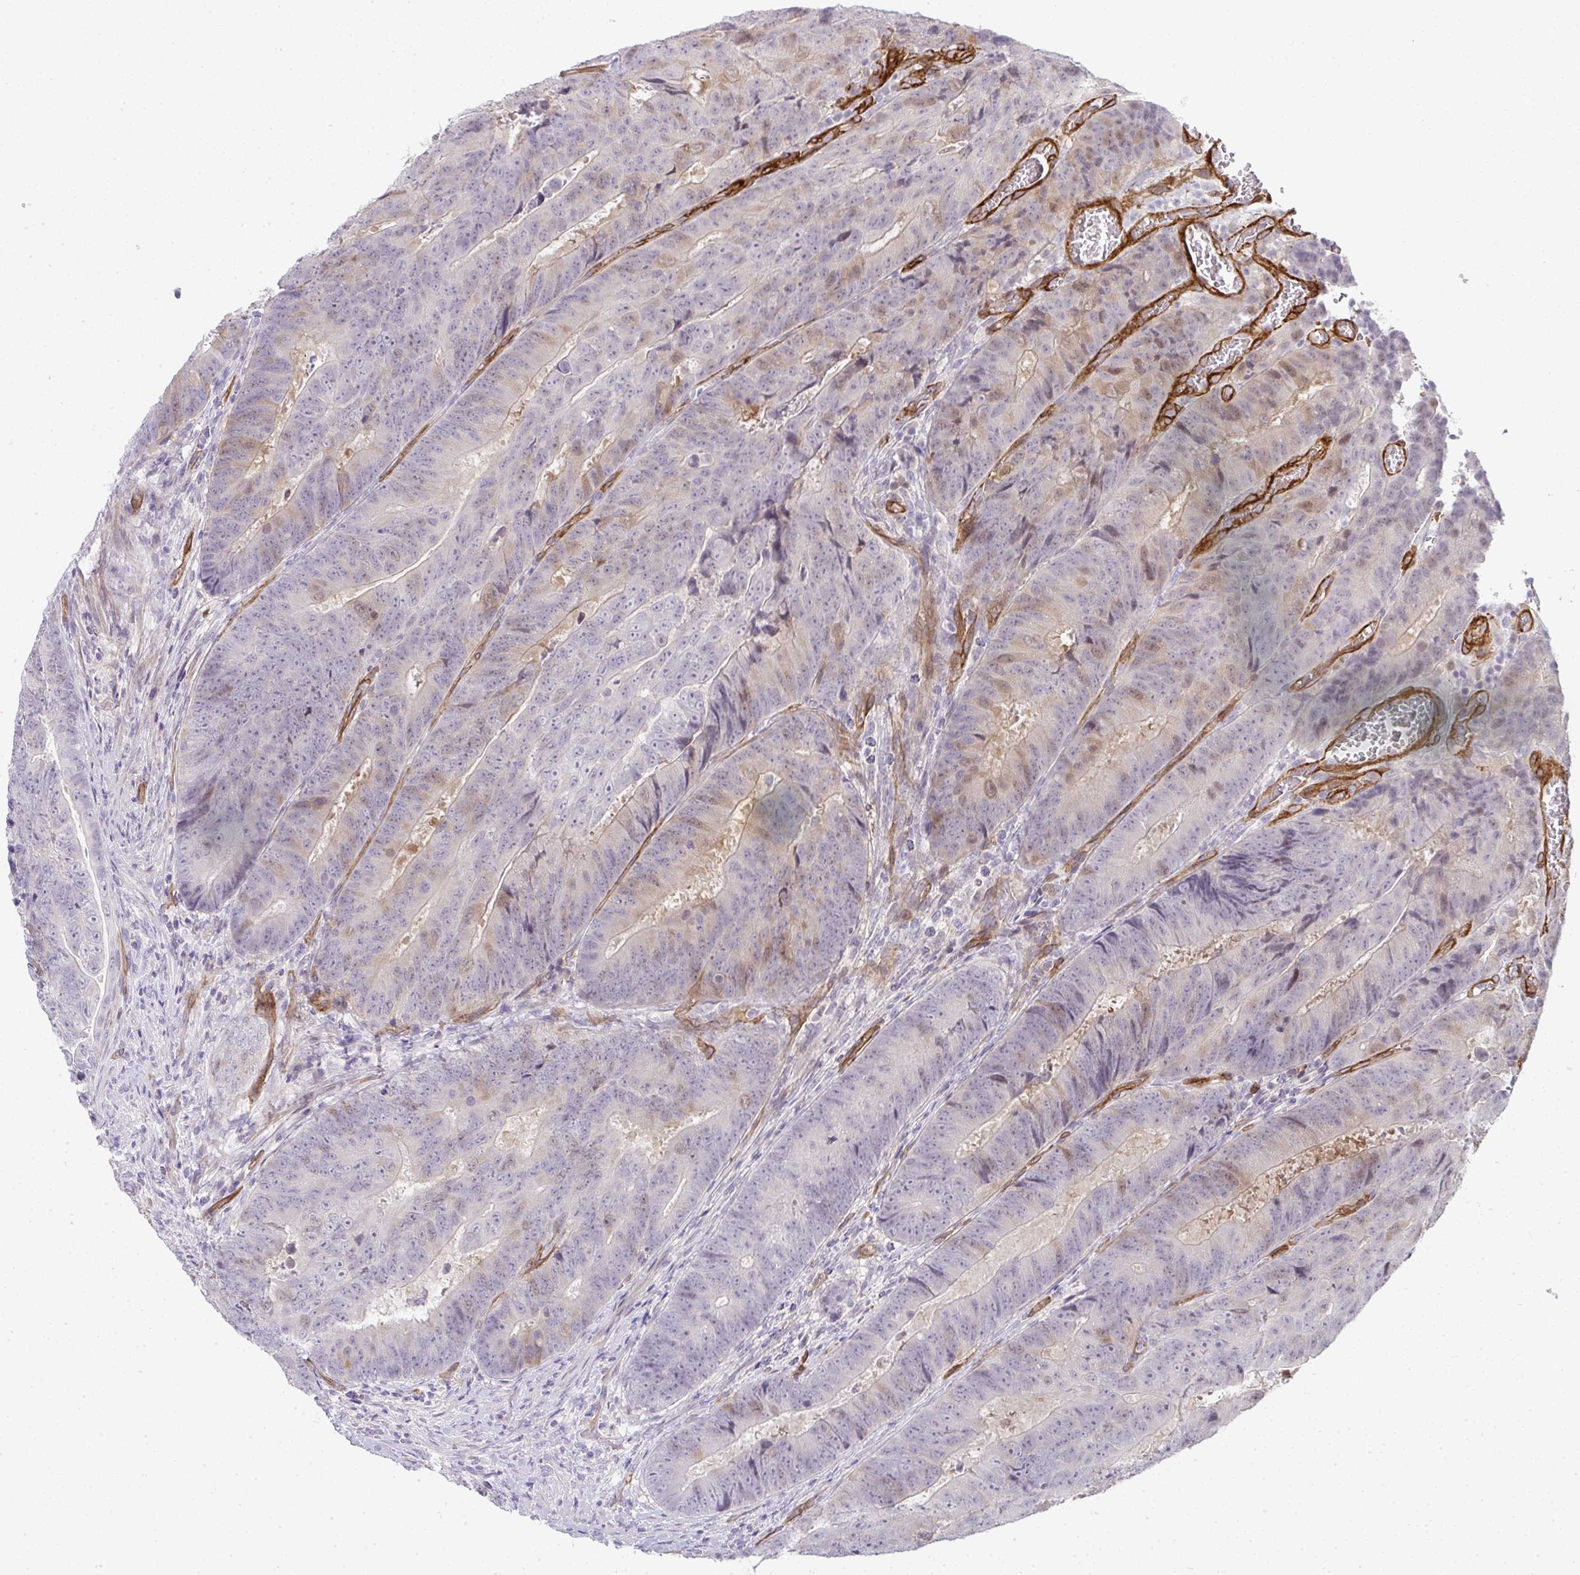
{"staining": {"intensity": "weak", "quantity": "<25%", "location": "cytoplasmic/membranous"}, "tissue": "colorectal cancer", "cell_type": "Tumor cells", "image_type": "cancer", "snomed": [{"axis": "morphology", "description": "Adenocarcinoma, NOS"}, {"axis": "topography", "description": "Colon"}], "caption": "Tumor cells are negative for brown protein staining in adenocarcinoma (colorectal).", "gene": "UBE2S", "patient": {"sex": "female", "age": 48}}